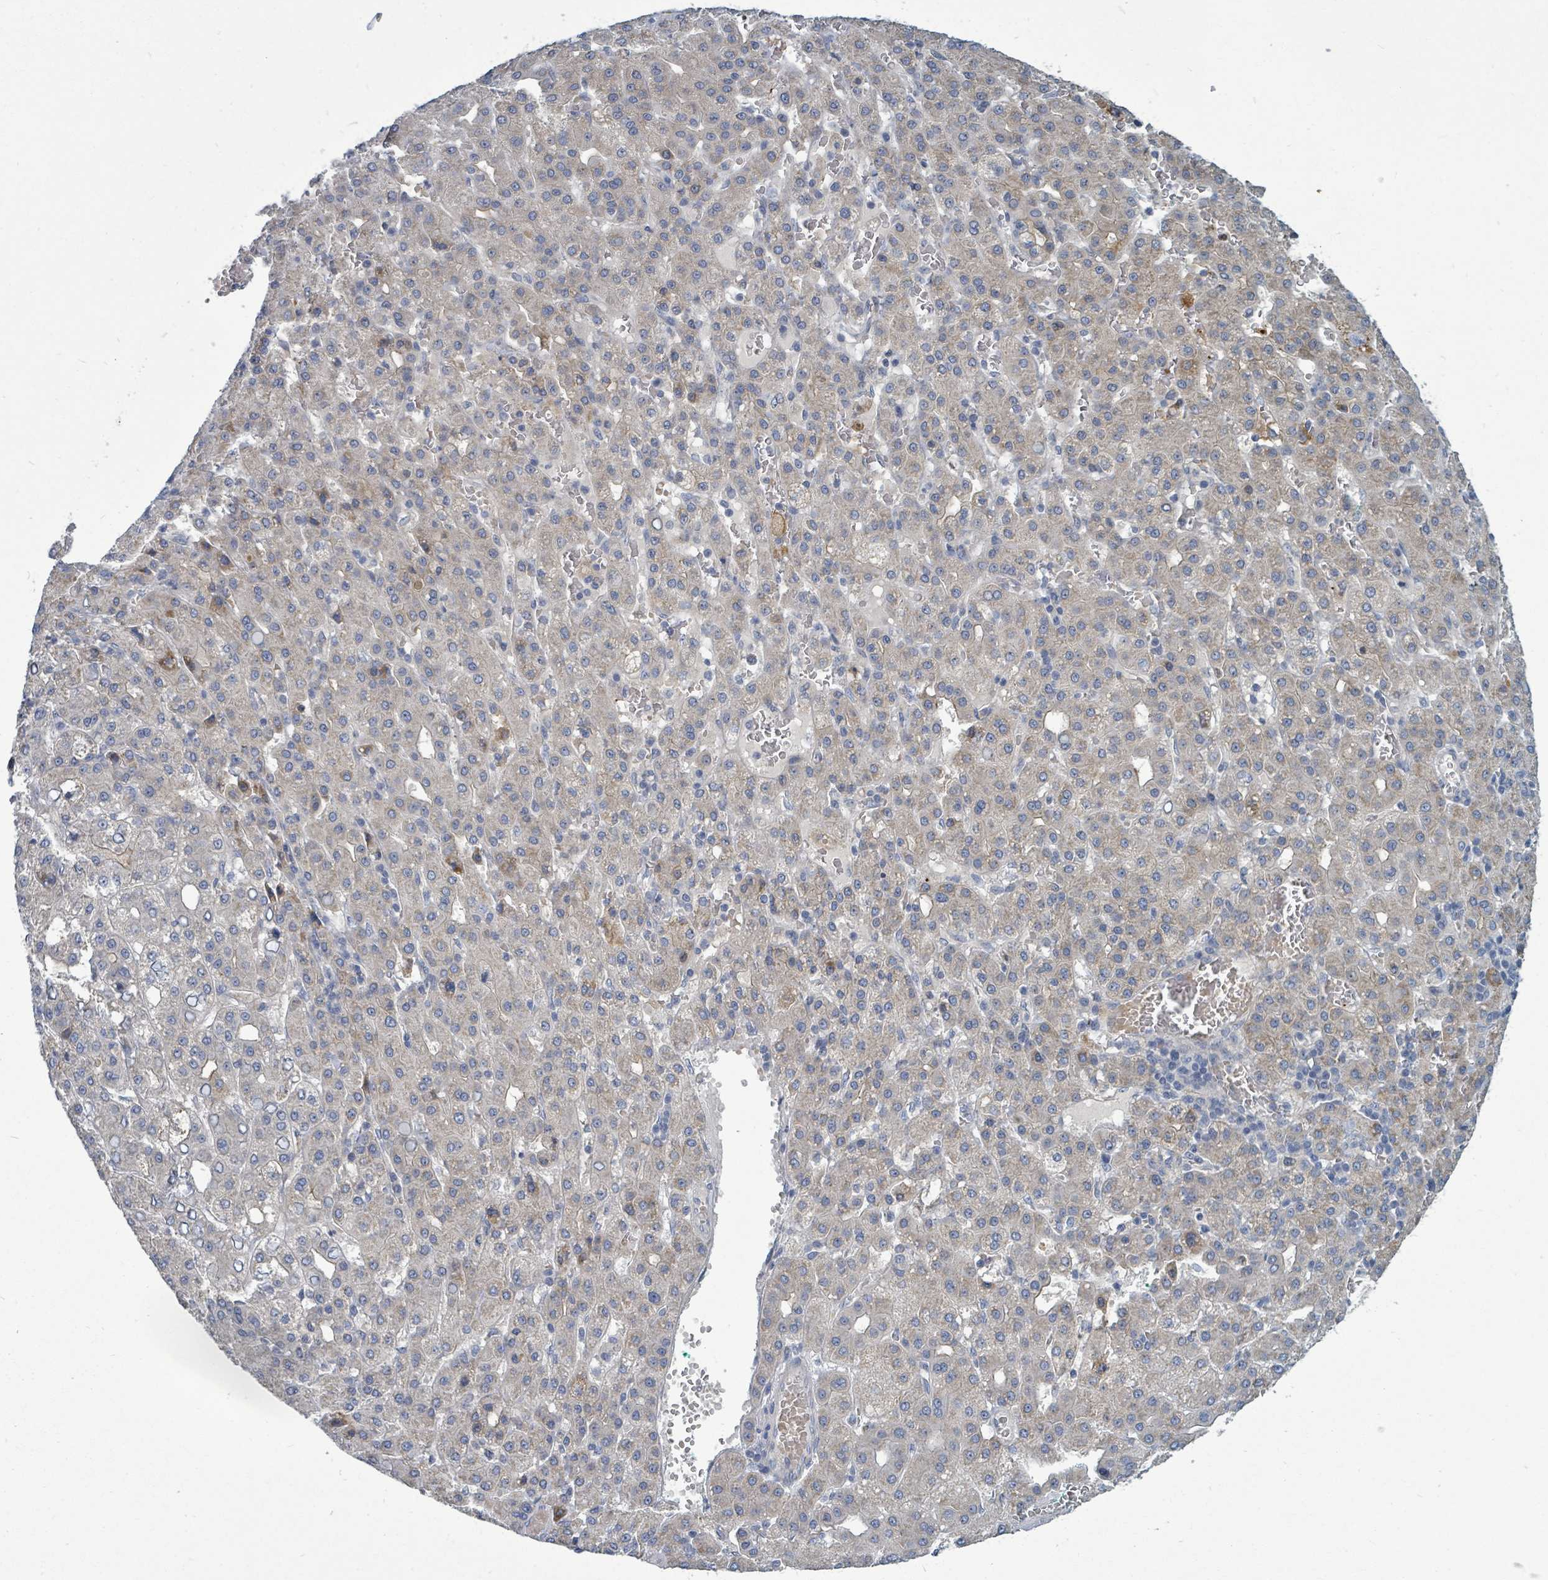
{"staining": {"intensity": "weak", "quantity": "<25%", "location": "cytoplasmic/membranous"}, "tissue": "liver cancer", "cell_type": "Tumor cells", "image_type": "cancer", "snomed": [{"axis": "morphology", "description": "Carcinoma, Hepatocellular, NOS"}, {"axis": "topography", "description": "Liver"}], "caption": "Tumor cells are negative for protein expression in human hepatocellular carcinoma (liver).", "gene": "TRDMT1", "patient": {"sex": "male", "age": 65}}